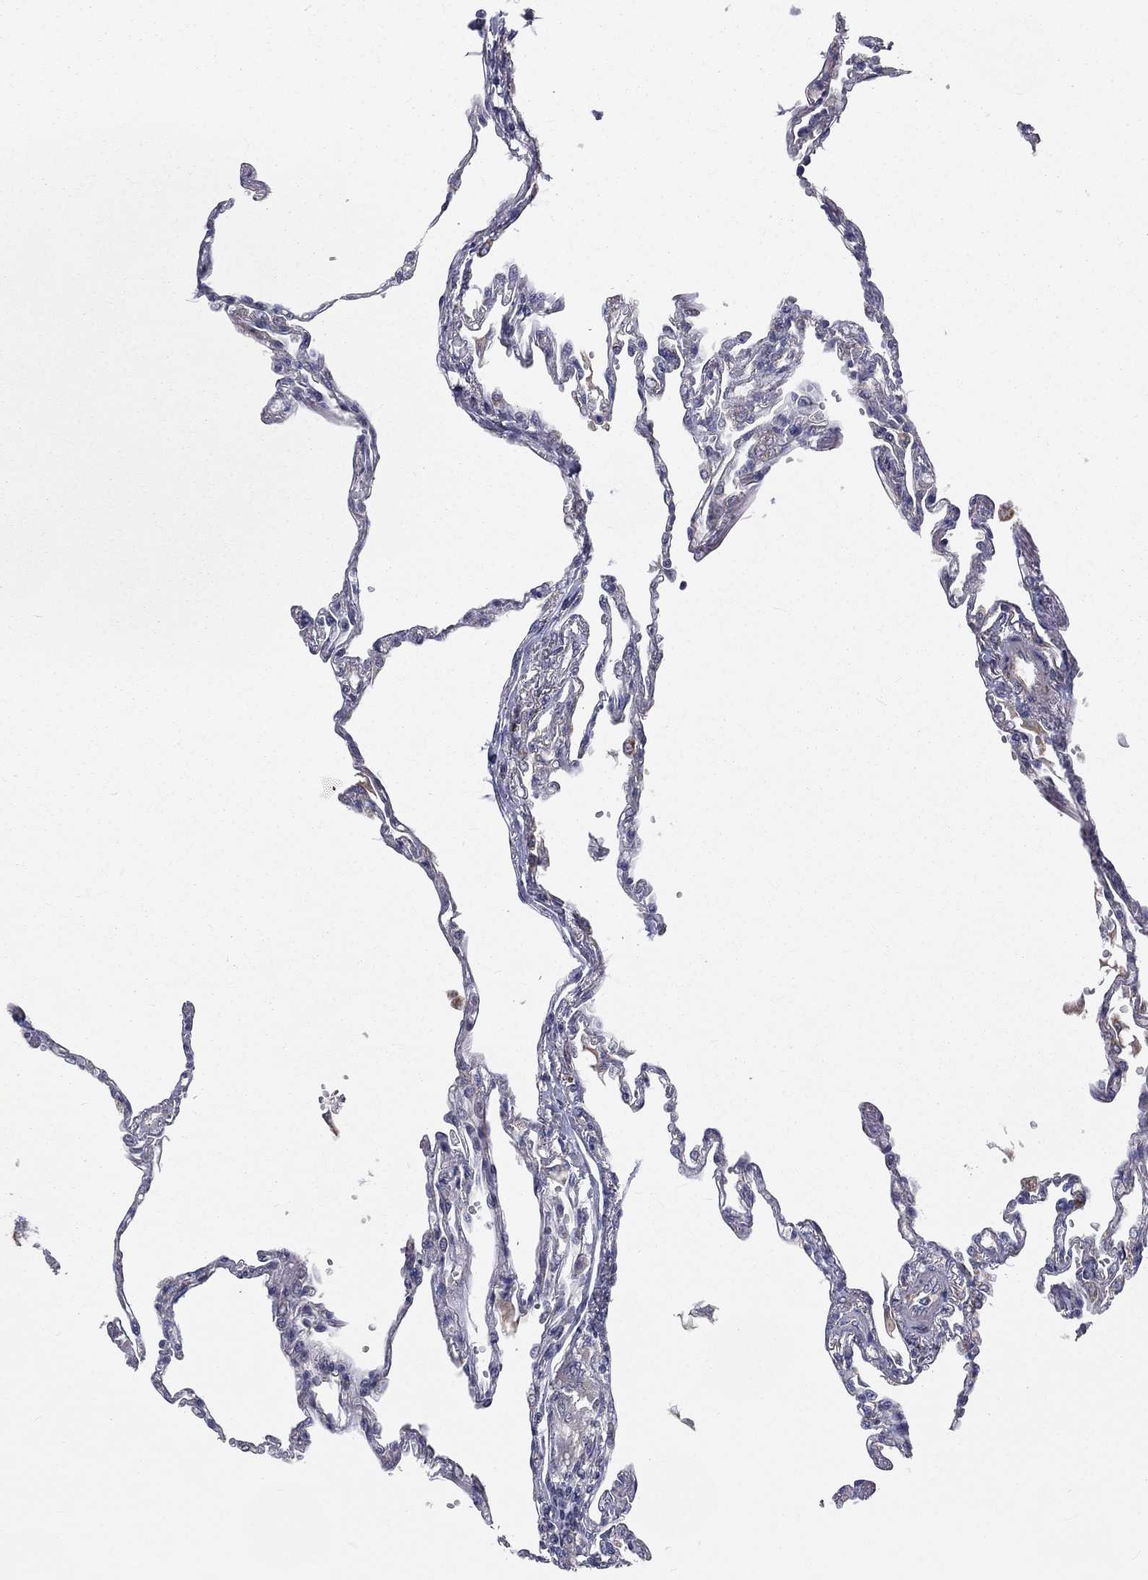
{"staining": {"intensity": "negative", "quantity": "none", "location": "none"}, "tissue": "lung", "cell_type": "Alveolar cells", "image_type": "normal", "snomed": [{"axis": "morphology", "description": "Normal tissue, NOS"}, {"axis": "topography", "description": "Lung"}], "caption": "The immunohistochemistry histopathology image has no significant staining in alveolar cells of lung.", "gene": "HADH", "patient": {"sex": "male", "age": 78}}